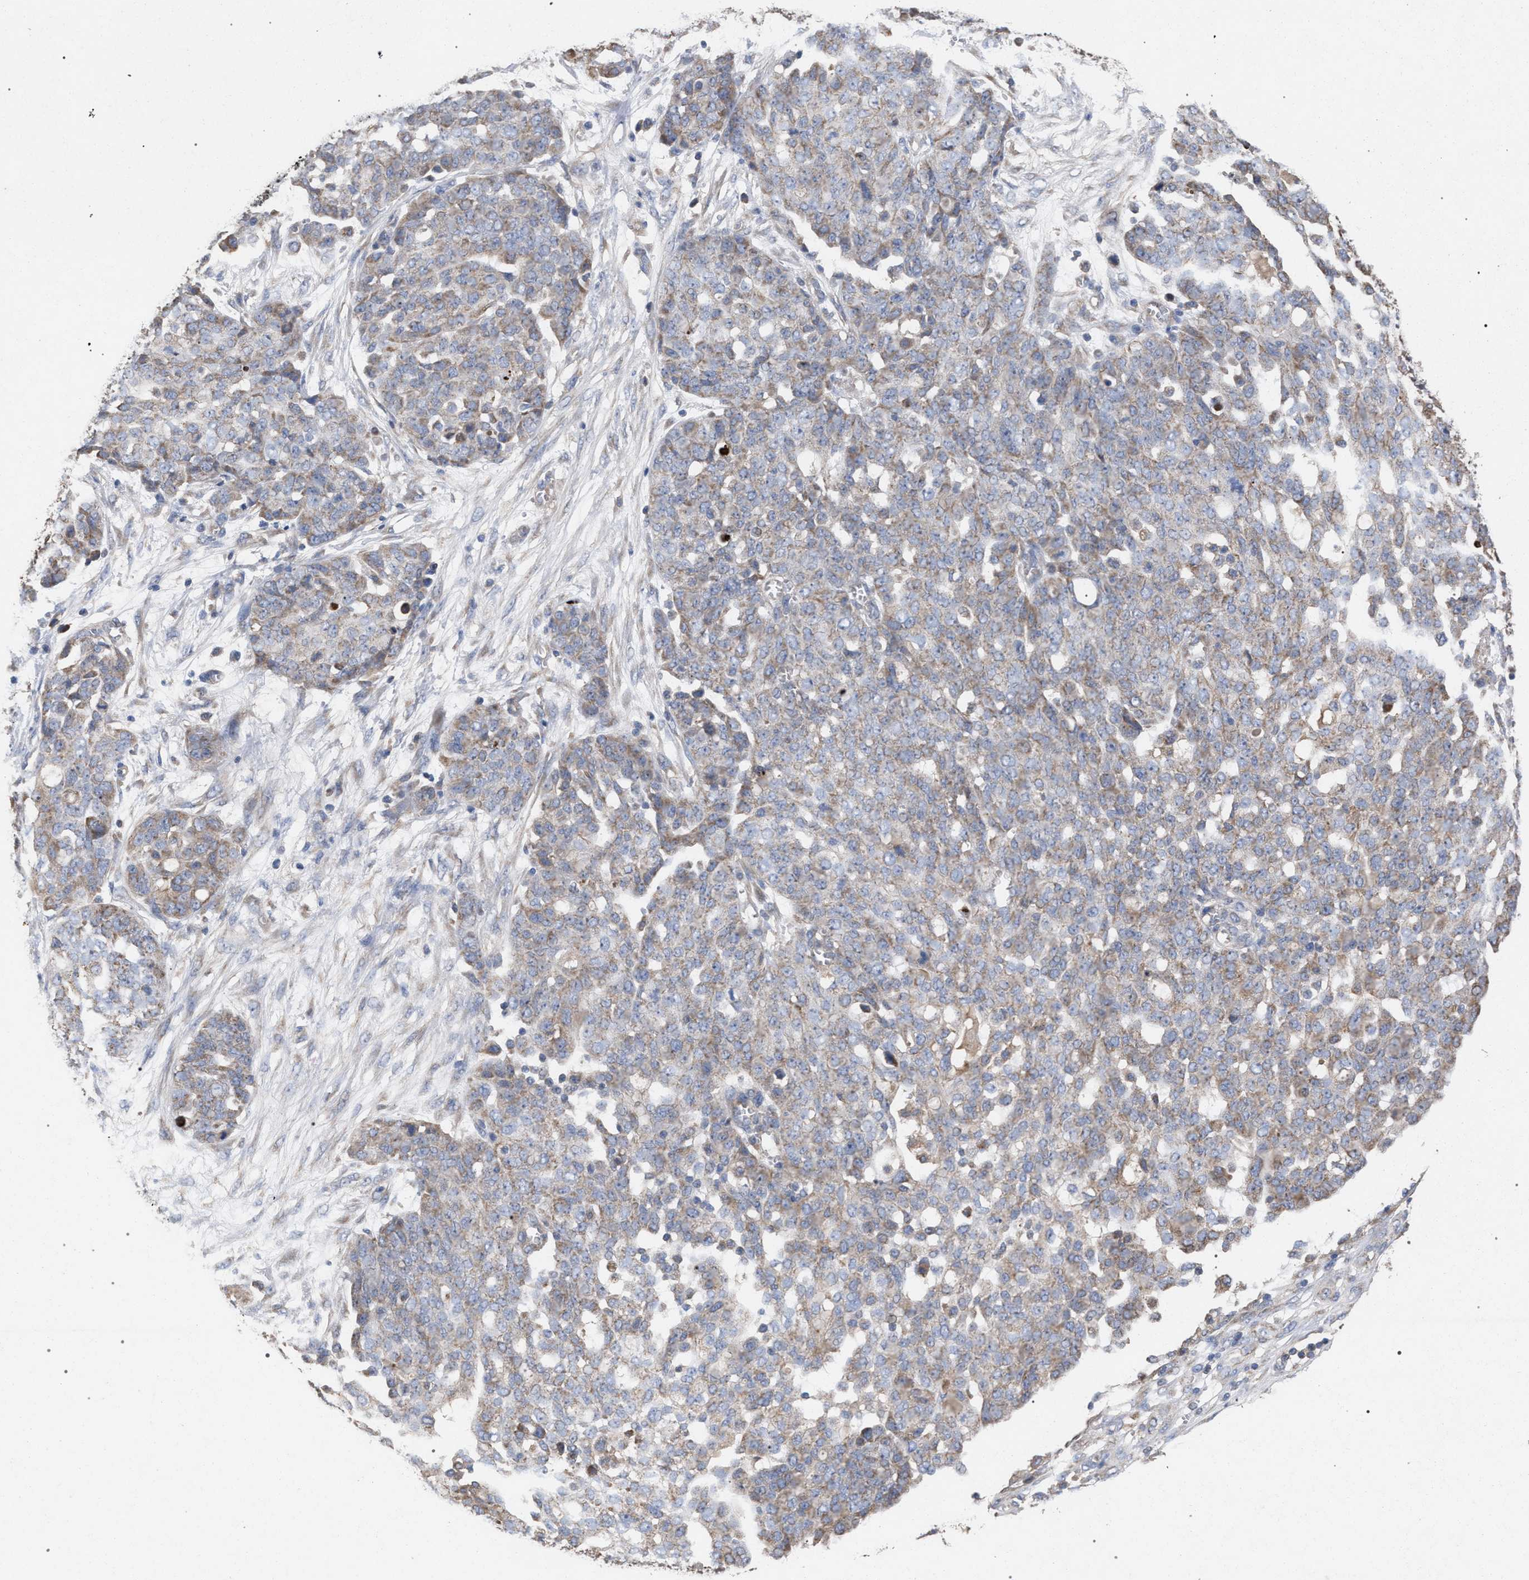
{"staining": {"intensity": "weak", "quantity": "25%-75%", "location": "cytoplasmic/membranous"}, "tissue": "ovarian cancer", "cell_type": "Tumor cells", "image_type": "cancer", "snomed": [{"axis": "morphology", "description": "Cystadenocarcinoma, serous, NOS"}, {"axis": "topography", "description": "Soft tissue"}, {"axis": "topography", "description": "Ovary"}], "caption": "Ovarian cancer (serous cystadenocarcinoma) stained for a protein (brown) demonstrates weak cytoplasmic/membranous positive staining in about 25%-75% of tumor cells.", "gene": "BCL2L12", "patient": {"sex": "female", "age": 57}}